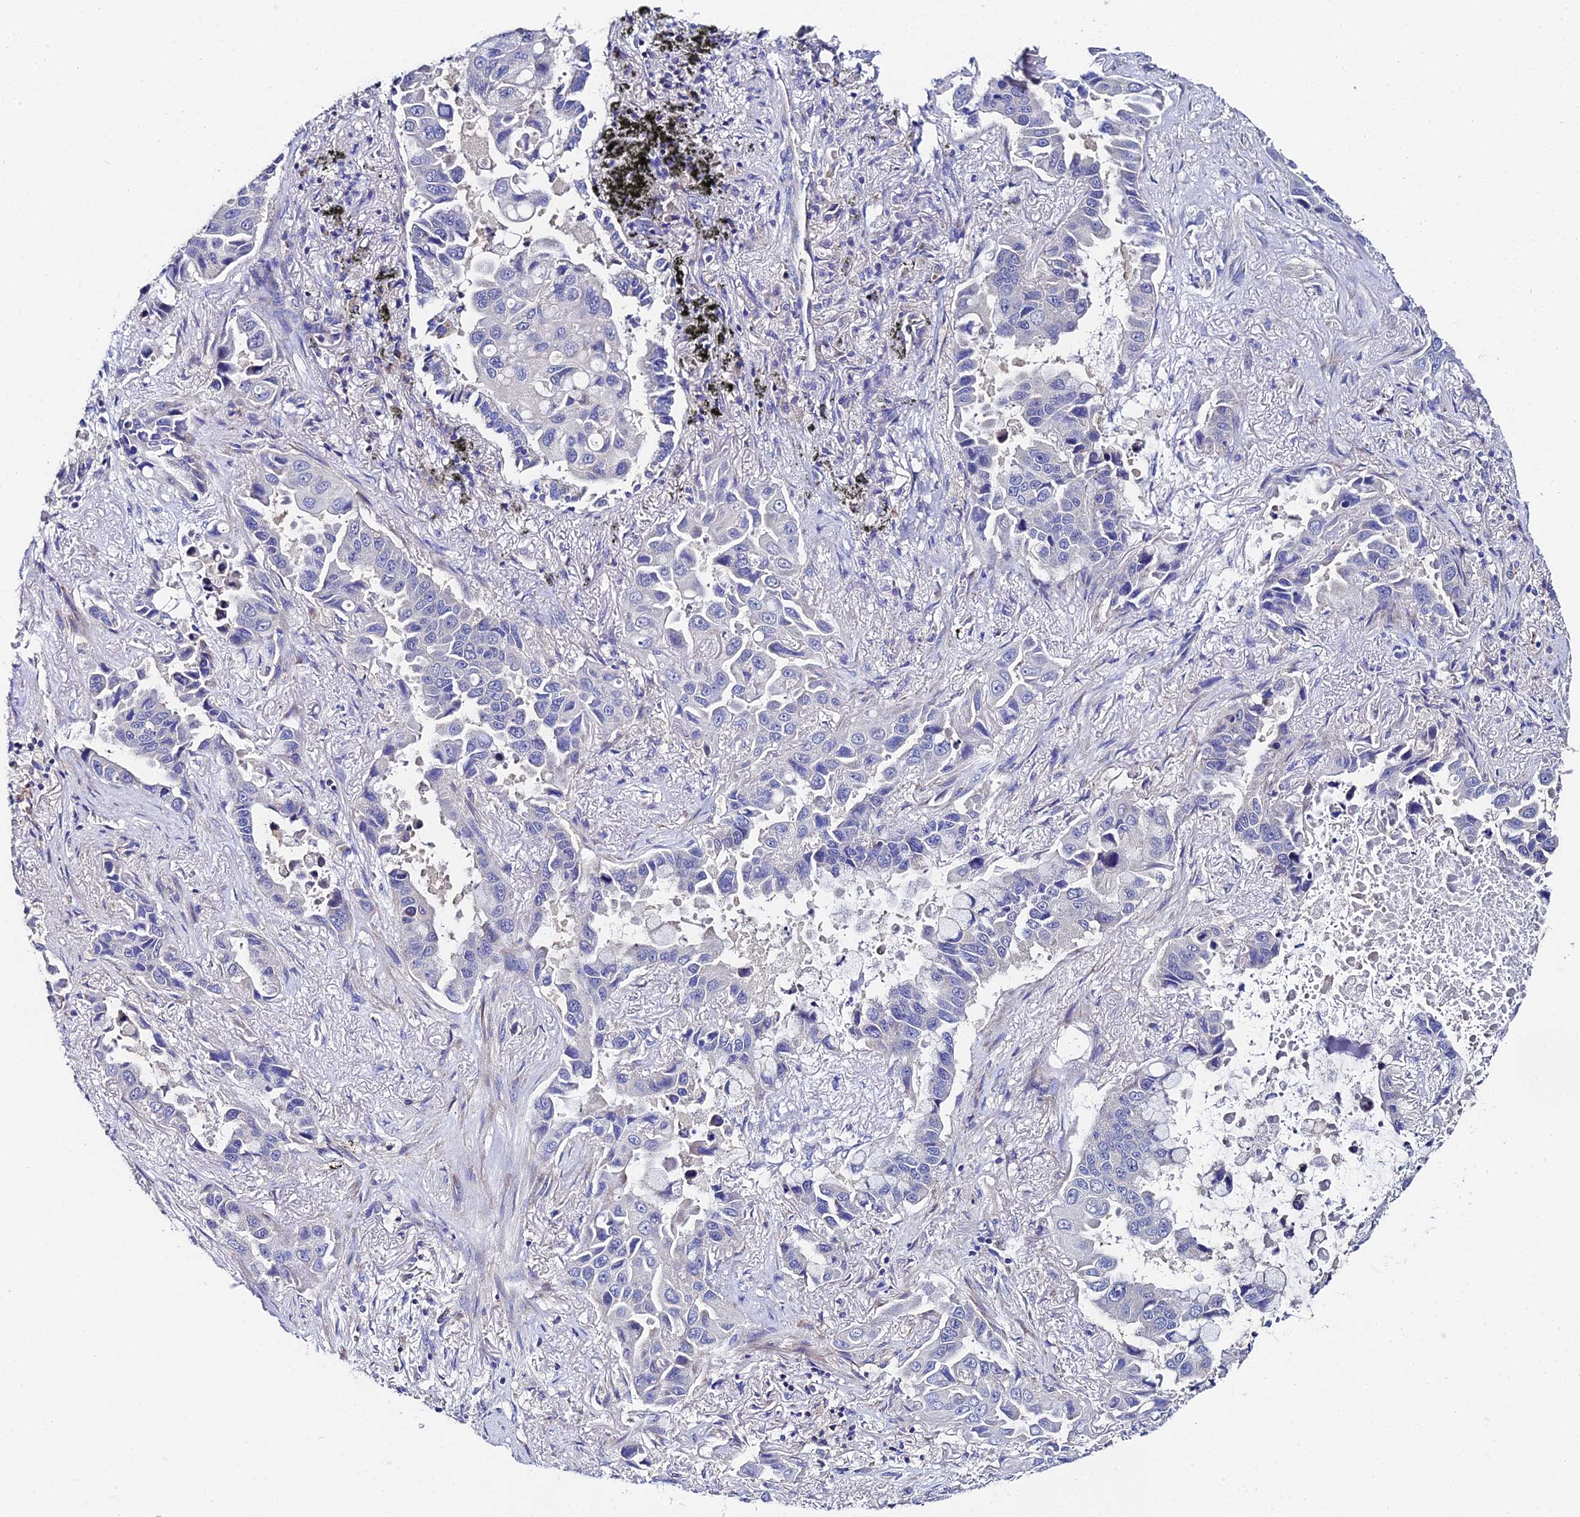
{"staining": {"intensity": "negative", "quantity": "none", "location": "none"}, "tissue": "lung cancer", "cell_type": "Tumor cells", "image_type": "cancer", "snomed": [{"axis": "morphology", "description": "Adenocarcinoma, NOS"}, {"axis": "topography", "description": "Lung"}], "caption": "Lung cancer (adenocarcinoma) was stained to show a protein in brown. There is no significant staining in tumor cells.", "gene": "UBE2L3", "patient": {"sex": "male", "age": 64}}